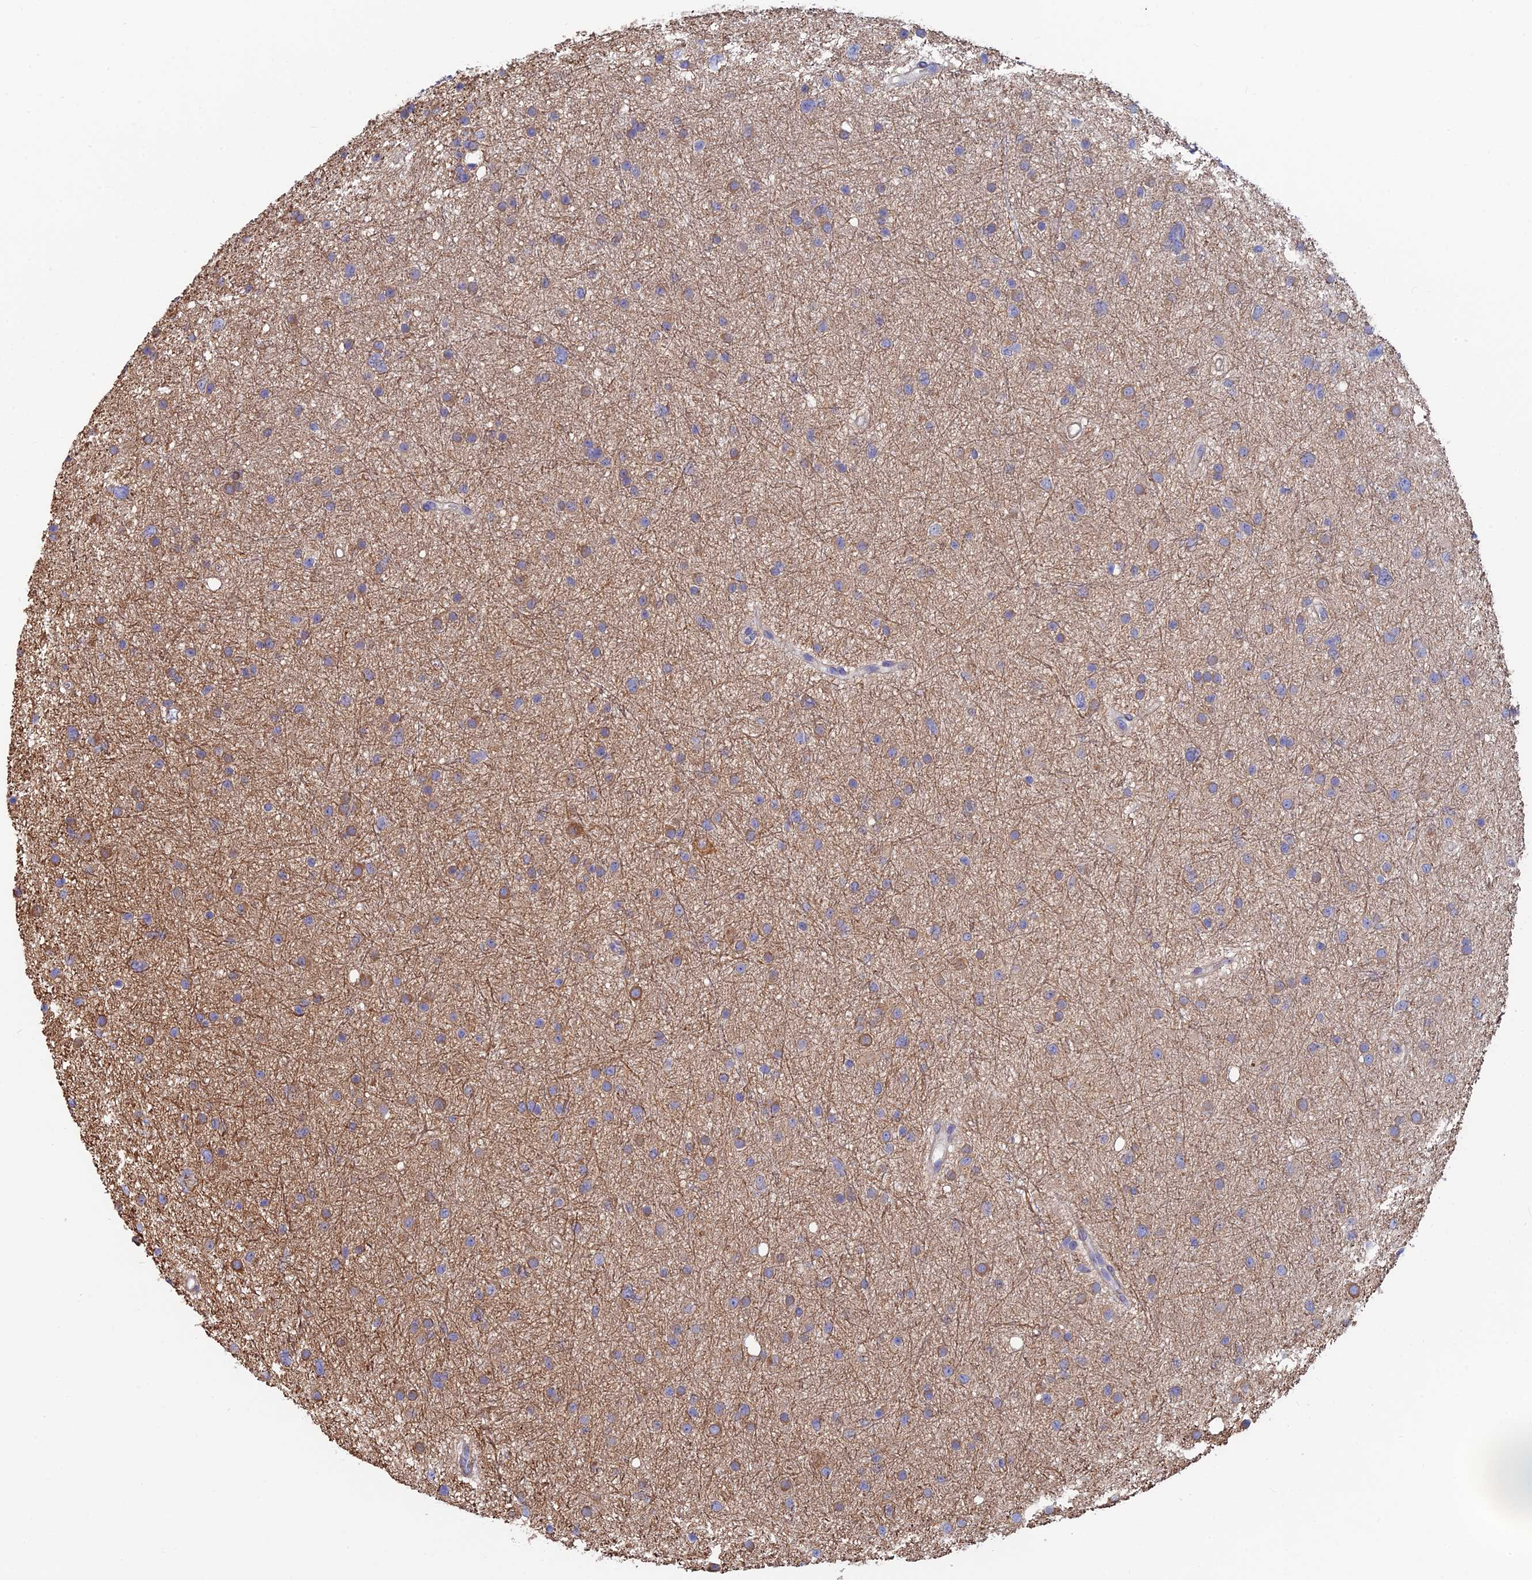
{"staining": {"intensity": "moderate", "quantity": ">75%", "location": "cytoplasmic/membranous"}, "tissue": "glioma", "cell_type": "Tumor cells", "image_type": "cancer", "snomed": [{"axis": "morphology", "description": "Glioma, malignant, Low grade"}, {"axis": "topography", "description": "Cerebral cortex"}], "caption": "The immunohistochemical stain shows moderate cytoplasmic/membranous positivity in tumor cells of low-grade glioma (malignant) tissue. (brown staining indicates protein expression, while blue staining denotes nuclei).", "gene": "PCDHA5", "patient": {"sex": "female", "age": 39}}